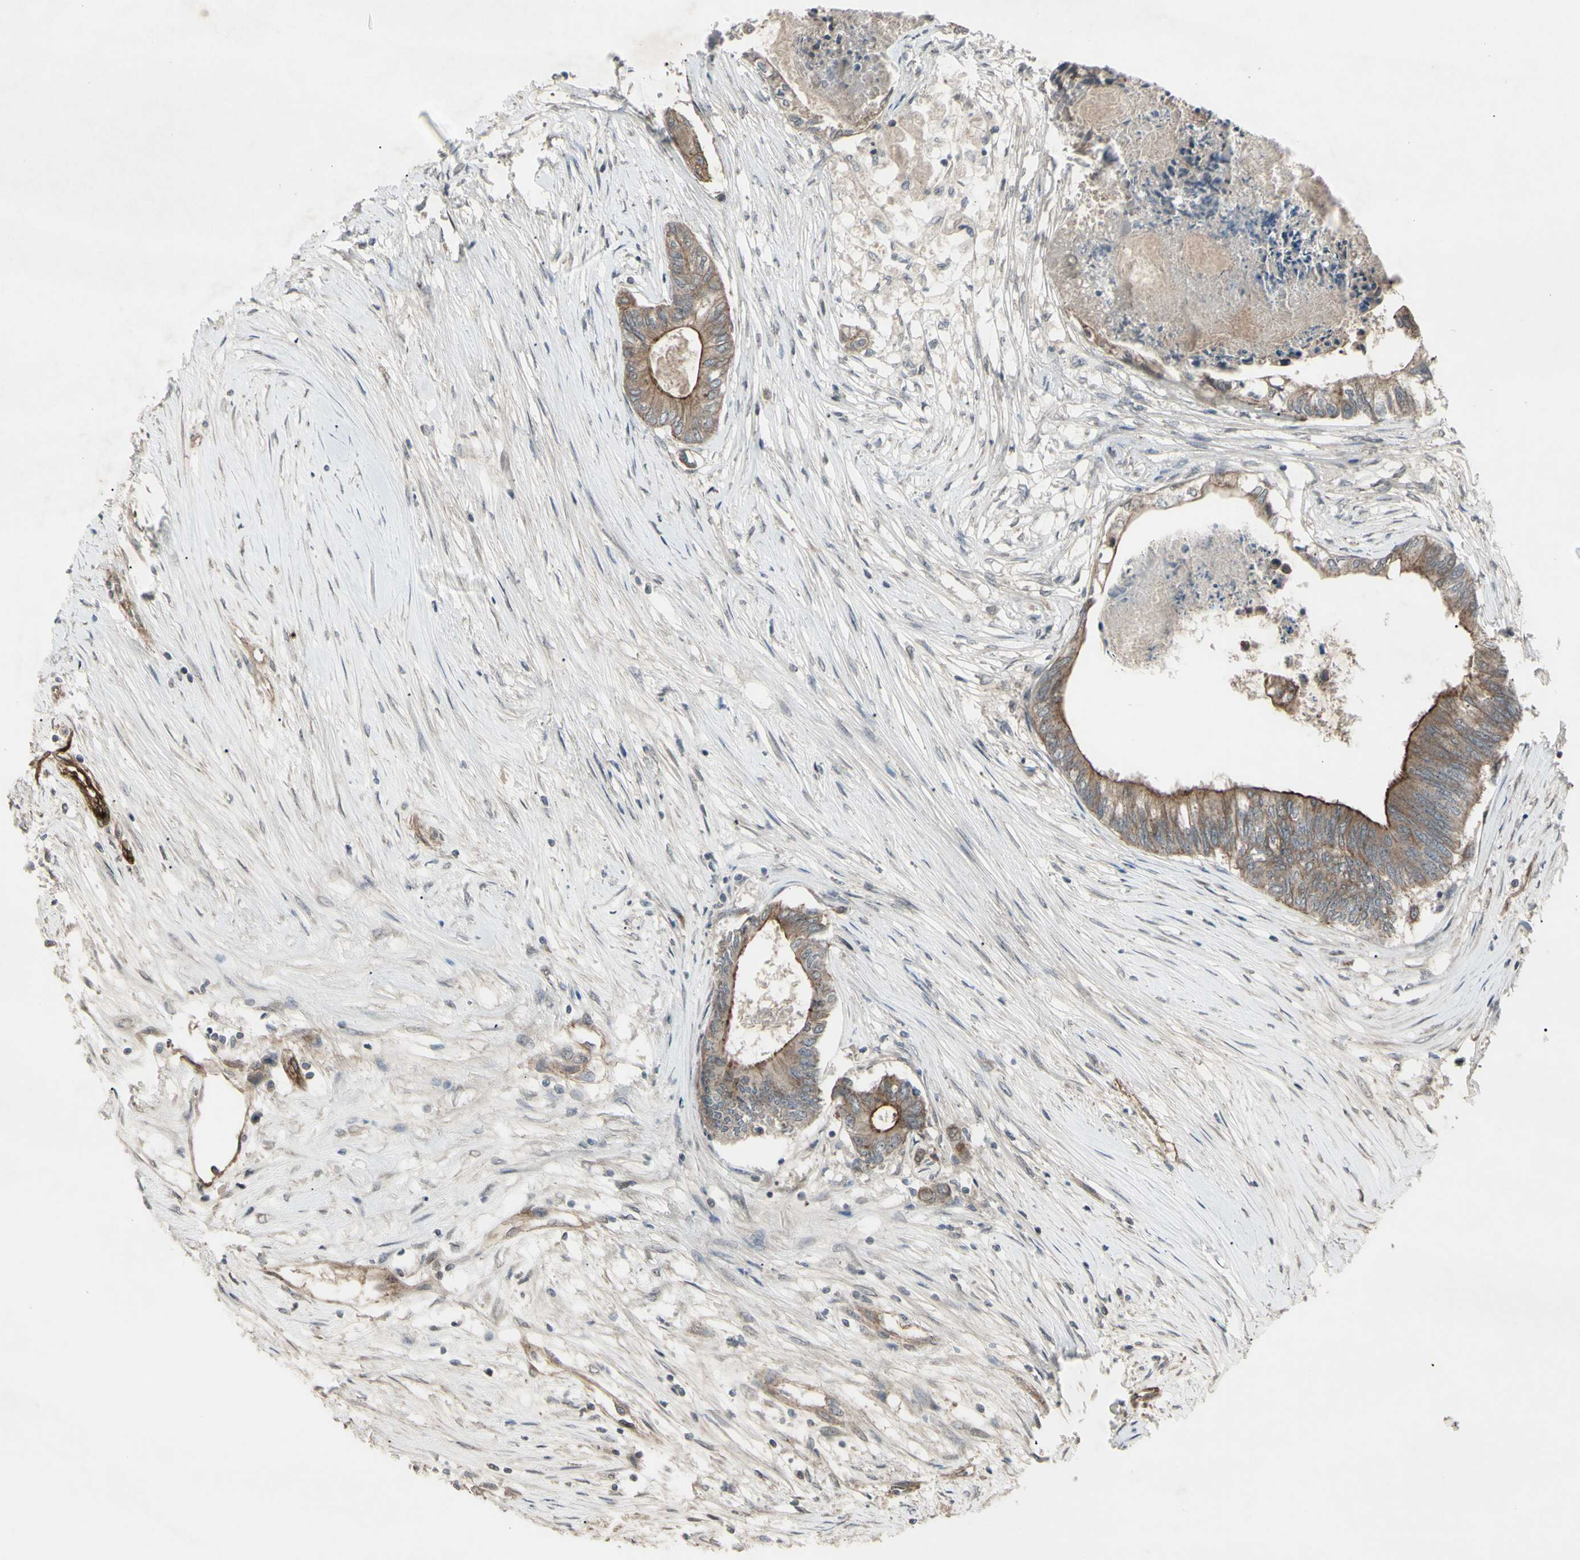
{"staining": {"intensity": "moderate", "quantity": ">75%", "location": "cytoplasmic/membranous"}, "tissue": "colorectal cancer", "cell_type": "Tumor cells", "image_type": "cancer", "snomed": [{"axis": "morphology", "description": "Adenocarcinoma, NOS"}, {"axis": "topography", "description": "Rectum"}], "caption": "Tumor cells display moderate cytoplasmic/membranous staining in about >75% of cells in colorectal cancer. (IHC, brightfield microscopy, high magnification).", "gene": "JAG1", "patient": {"sex": "male", "age": 63}}